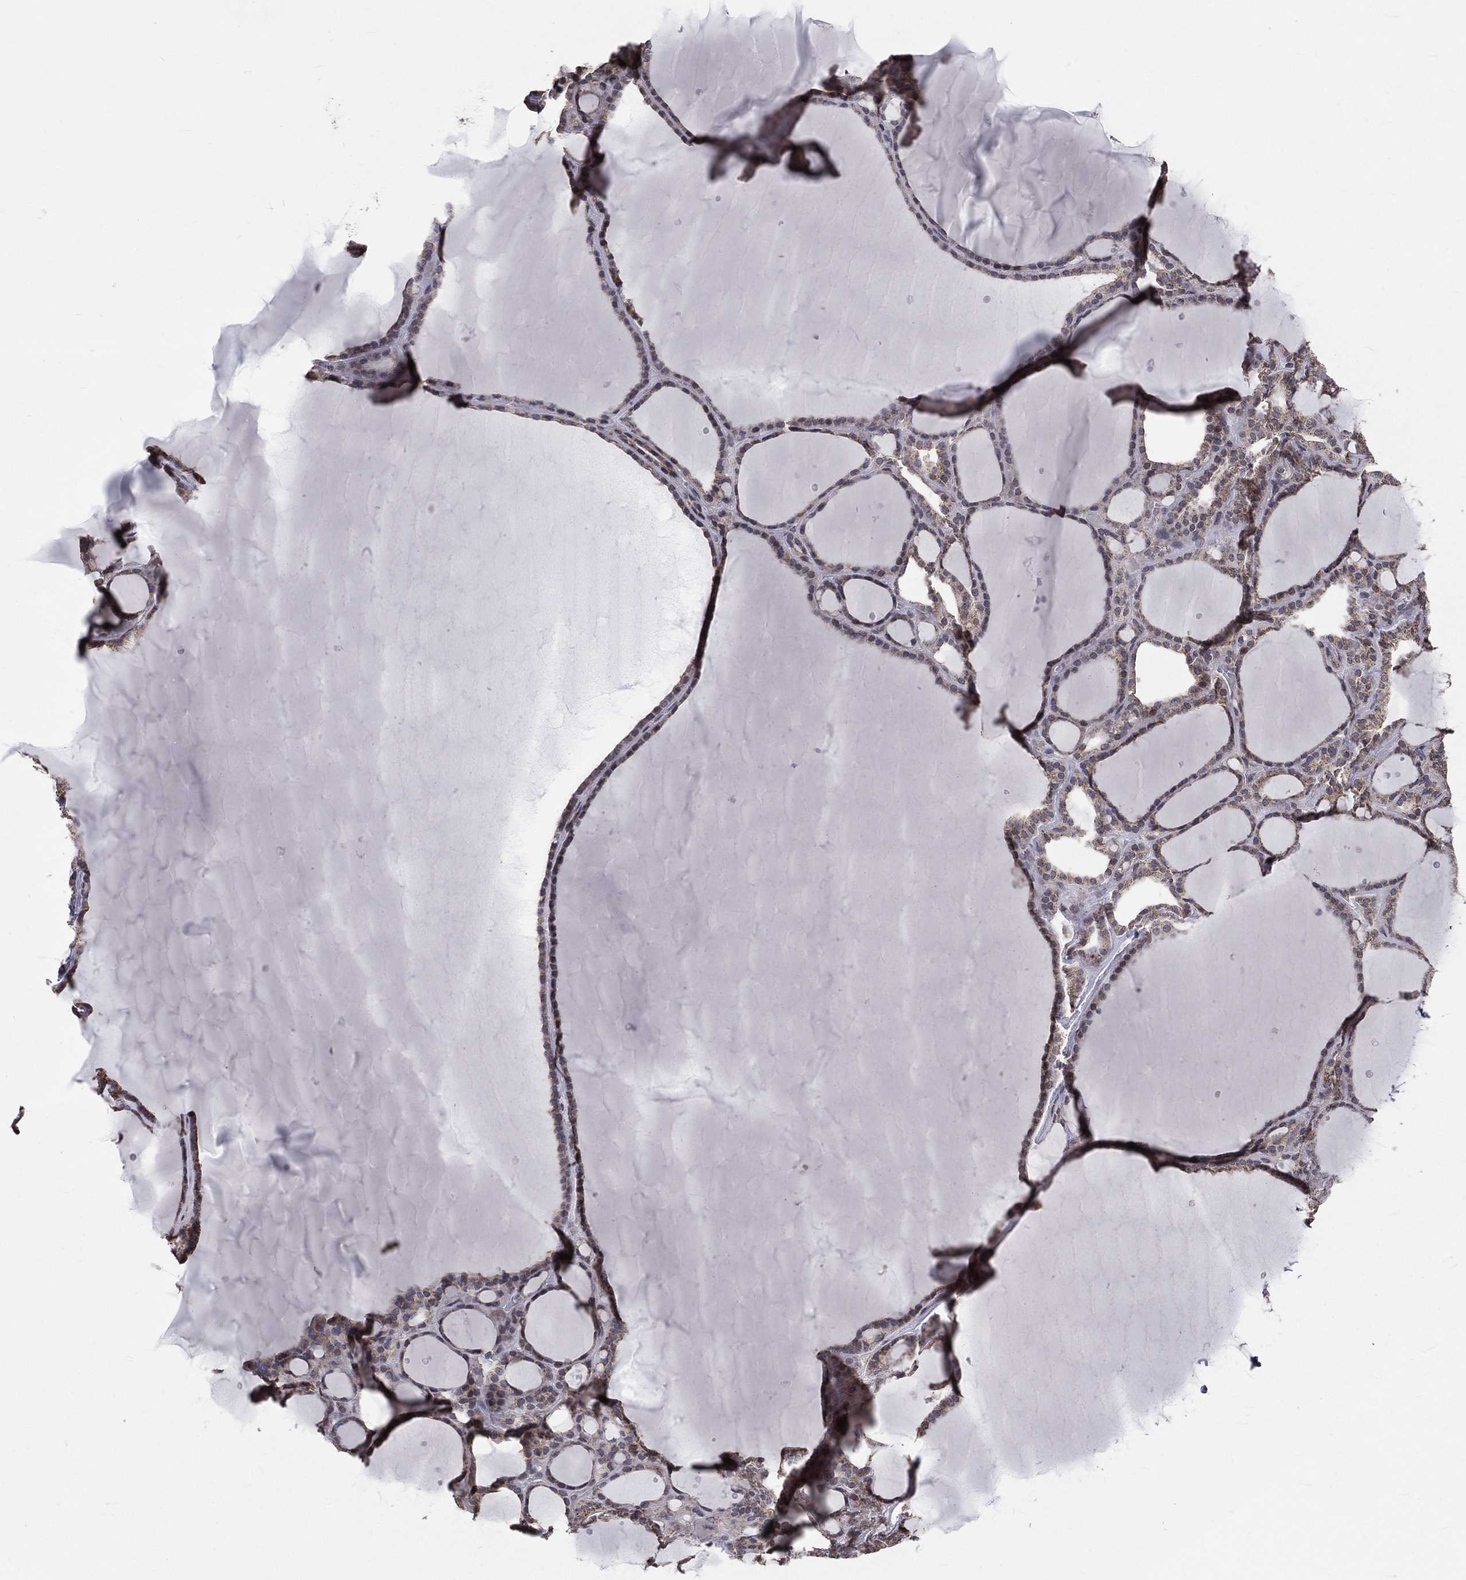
{"staining": {"intensity": "moderate", "quantity": "25%-75%", "location": "cytoplasmic/membranous"}, "tissue": "thyroid gland", "cell_type": "Glandular cells", "image_type": "normal", "snomed": [{"axis": "morphology", "description": "Normal tissue, NOS"}, {"axis": "topography", "description": "Thyroid gland"}], "caption": "Immunohistochemistry (IHC) of unremarkable thyroid gland shows medium levels of moderate cytoplasmic/membranous positivity in approximately 25%-75% of glandular cells.", "gene": "MRPL46", "patient": {"sex": "male", "age": 63}}